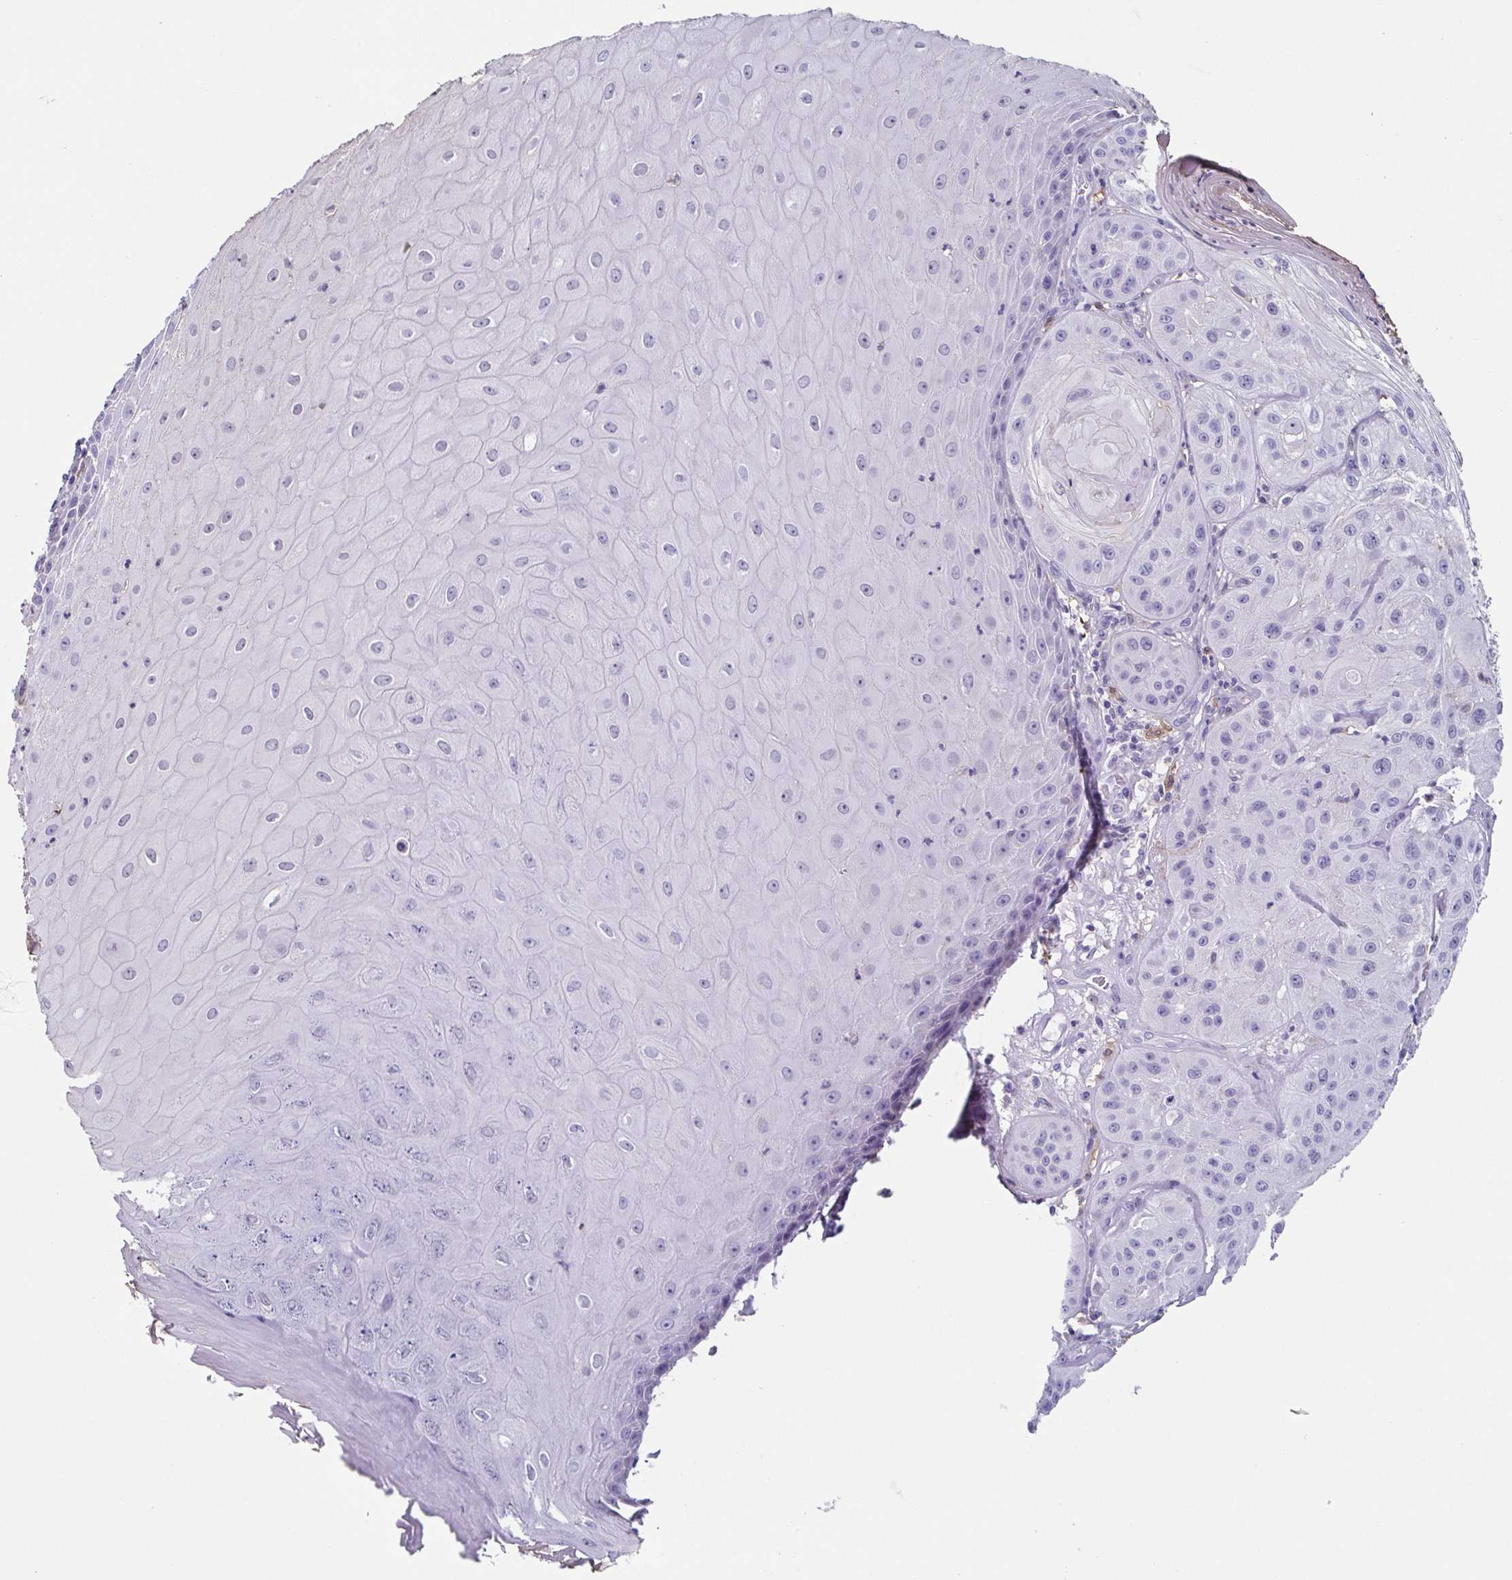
{"staining": {"intensity": "negative", "quantity": "none", "location": "none"}, "tissue": "skin cancer", "cell_type": "Tumor cells", "image_type": "cancer", "snomed": [{"axis": "morphology", "description": "Squamous cell carcinoma, NOS"}, {"axis": "topography", "description": "Skin"}], "caption": "The immunohistochemistry micrograph has no significant staining in tumor cells of skin squamous cell carcinoma tissue.", "gene": "ANXA10", "patient": {"sex": "male", "age": 85}}